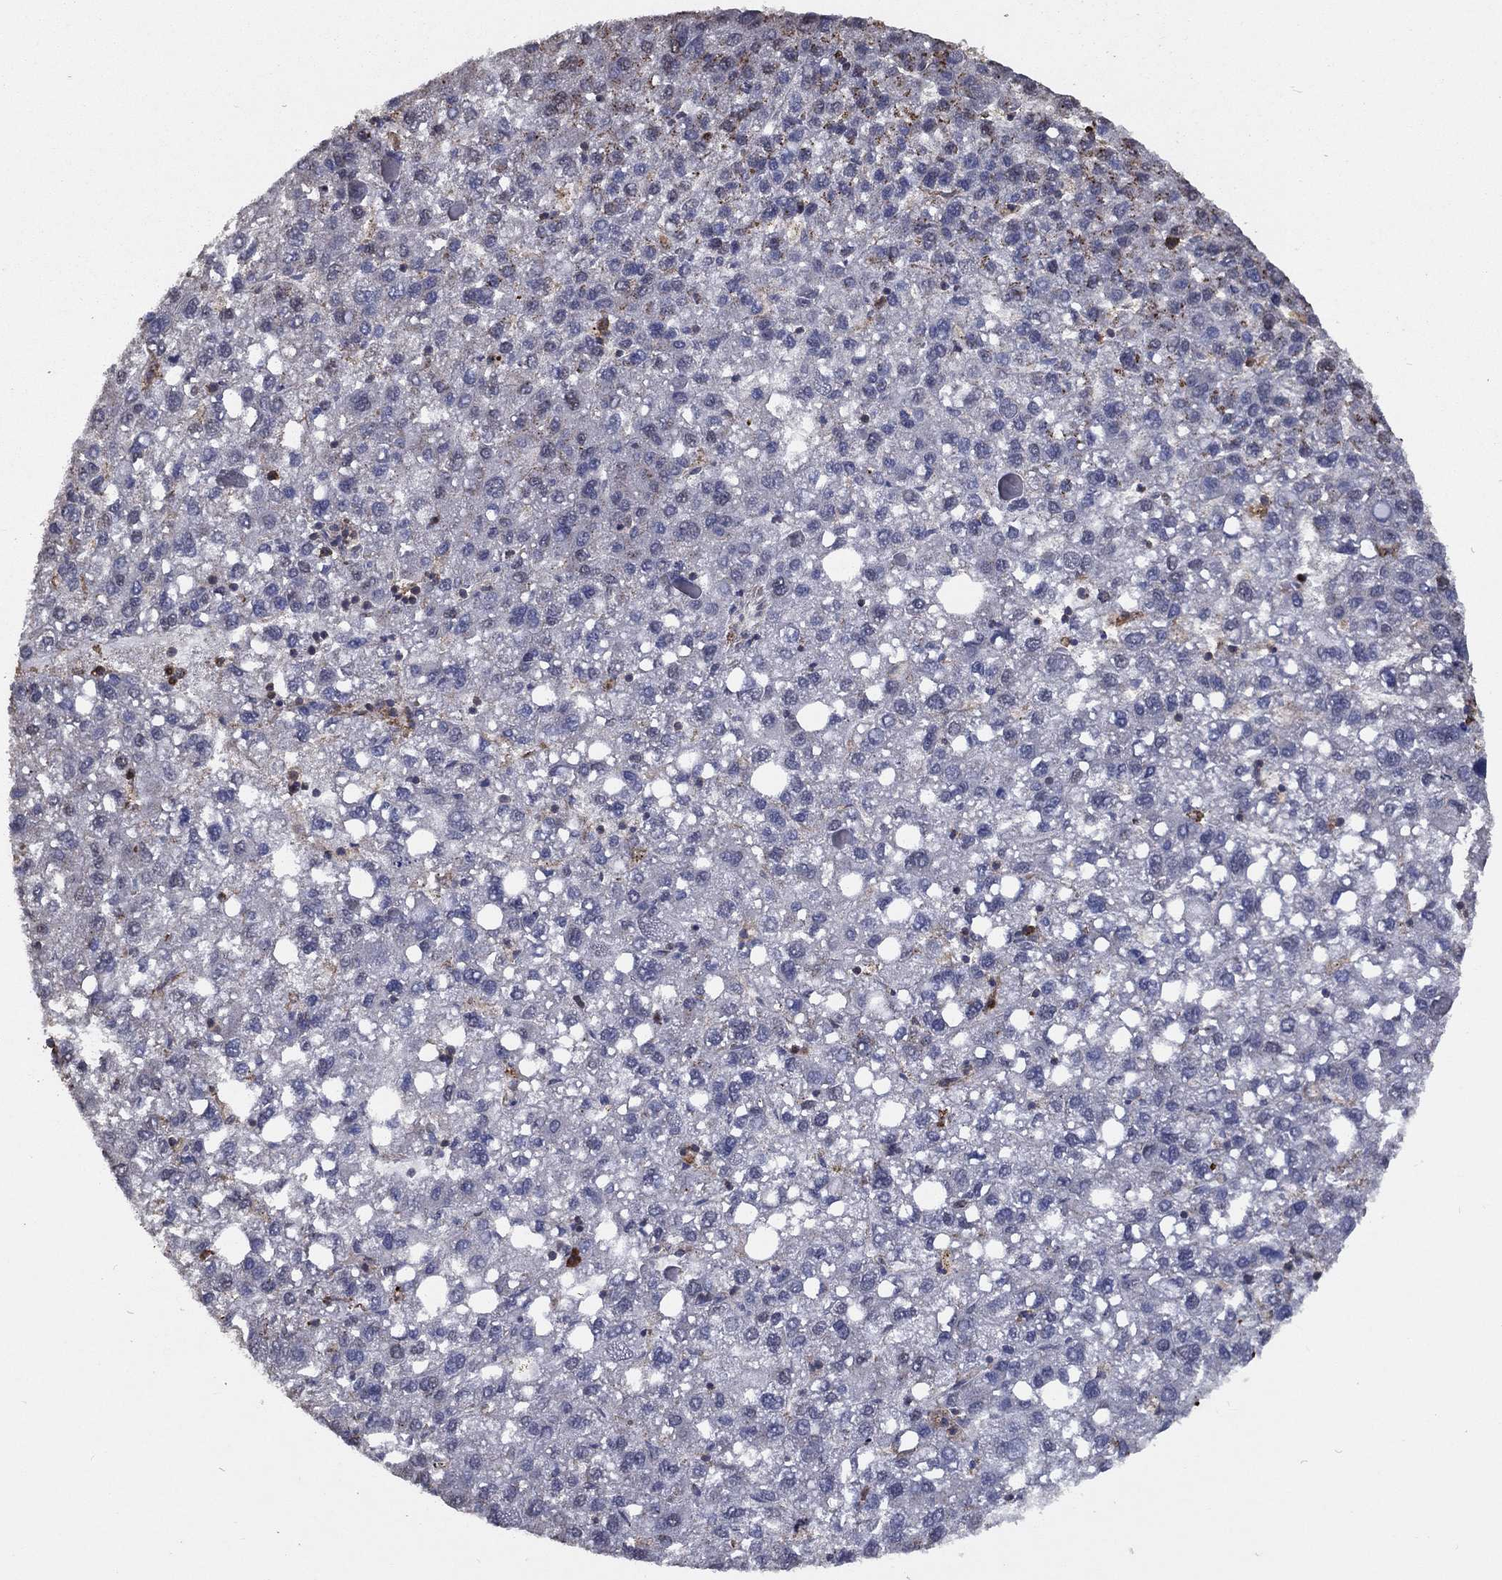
{"staining": {"intensity": "negative", "quantity": "none", "location": "none"}, "tissue": "liver cancer", "cell_type": "Tumor cells", "image_type": "cancer", "snomed": [{"axis": "morphology", "description": "Carcinoma, Hepatocellular, NOS"}, {"axis": "topography", "description": "Liver"}], "caption": "Liver hepatocellular carcinoma was stained to show a protein in brown. There is no significant expression in tumor cells.", "gene": "GPR183", "patient": {"sex": "female", "age": 82}}